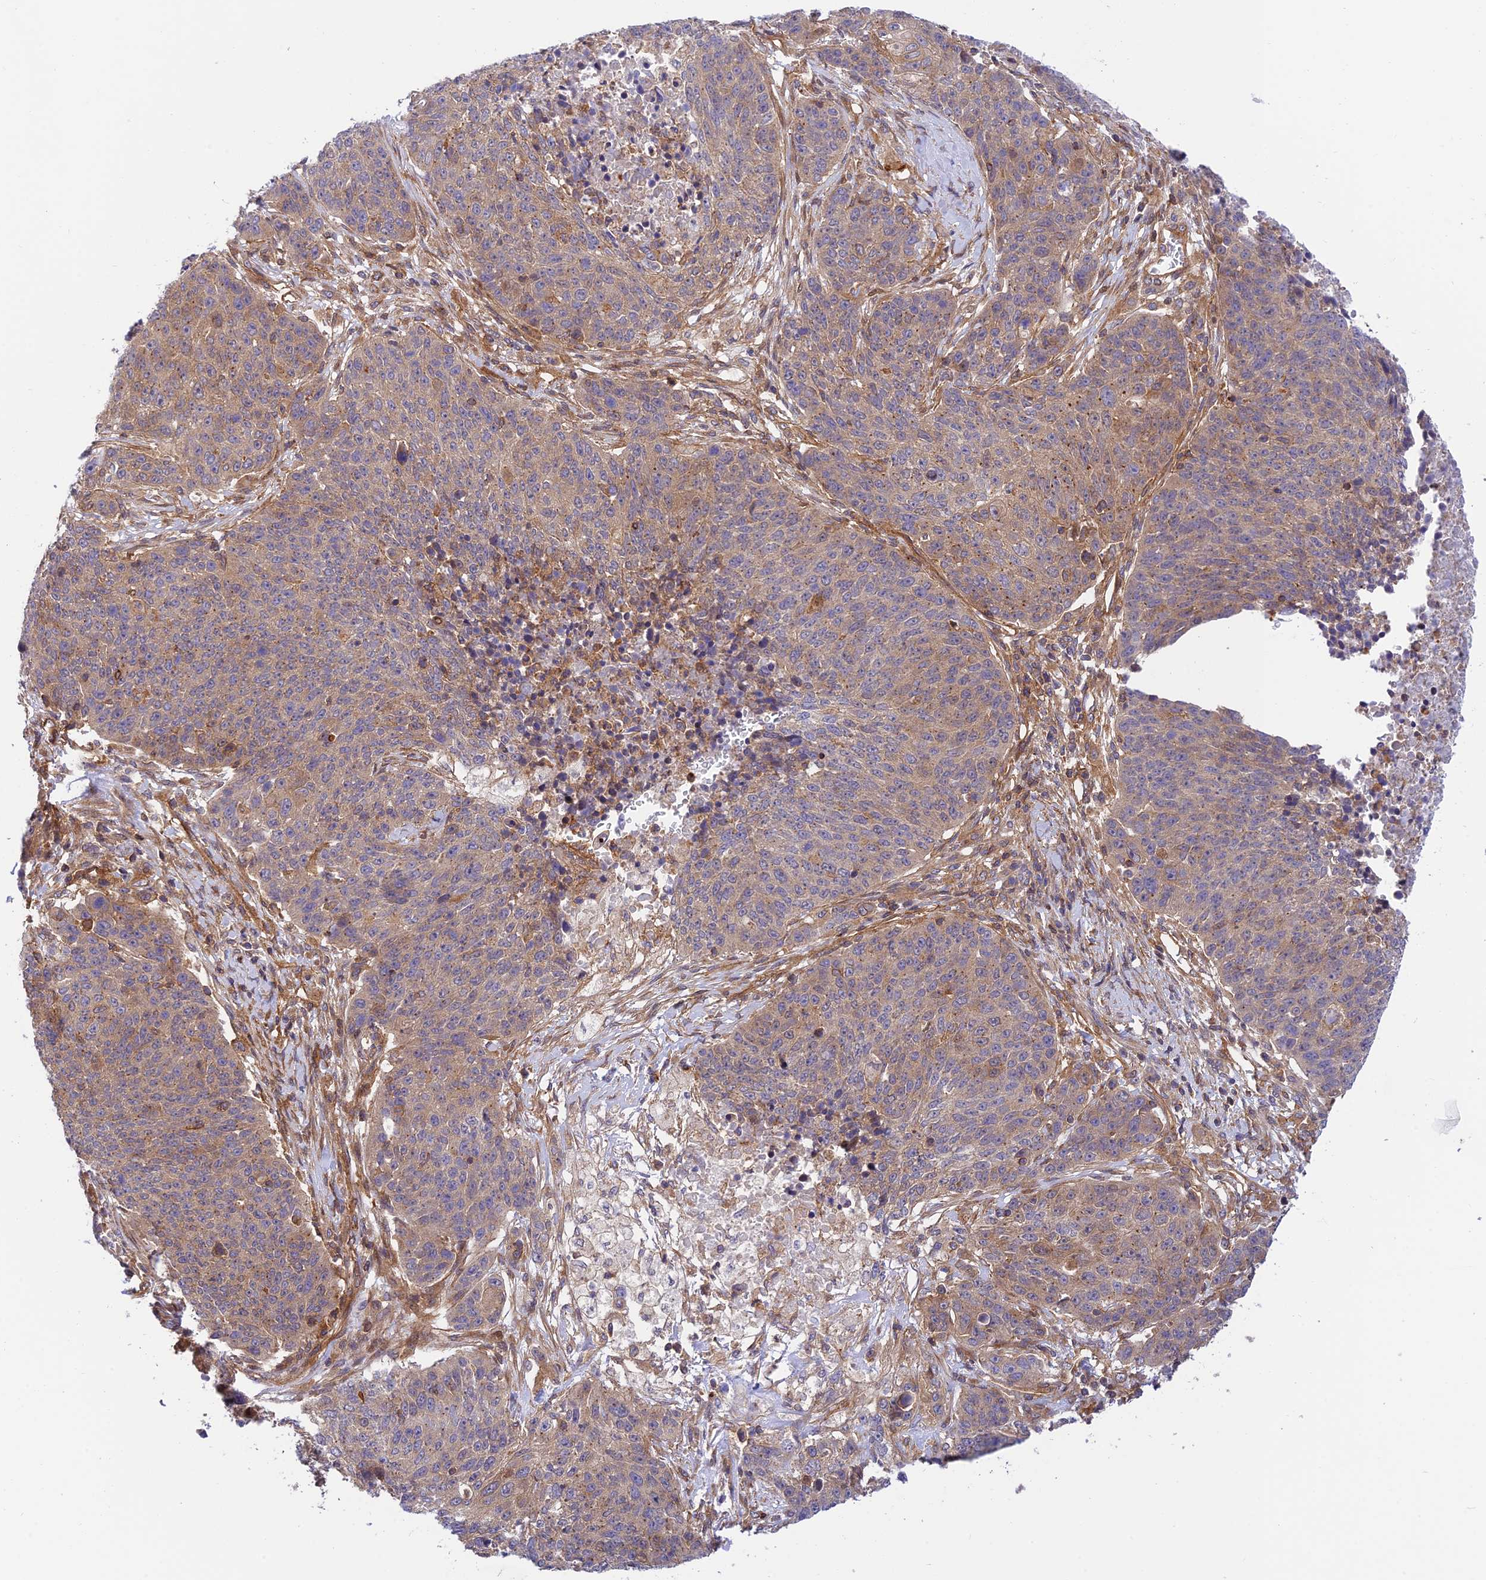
{"staining": {"intensity": "moderate", "quantity": "25%-75%", "location": "cytoplasmic/membranous"}, "tissue": "lung cancer", "cell_type": "Tumor cells", "image_type": "cancer", "snomed": [{"axis": "morphology", "description": "Normal tissue, NOS"}, {"axis": "morphology", "description": "Squamous cell carcinoma, NOS"}, {"axis": "topography", "description": "Lymph node"}, {"axis": "topography", "description": "Lung"}], "caption": "This is an image of IHC staining of lung cancer, which shows moderate staining in the cytoplasmic/membranous of tumor cells.", "gene": "EVI5L", "patient": {"sex": "male", "age": 66}}